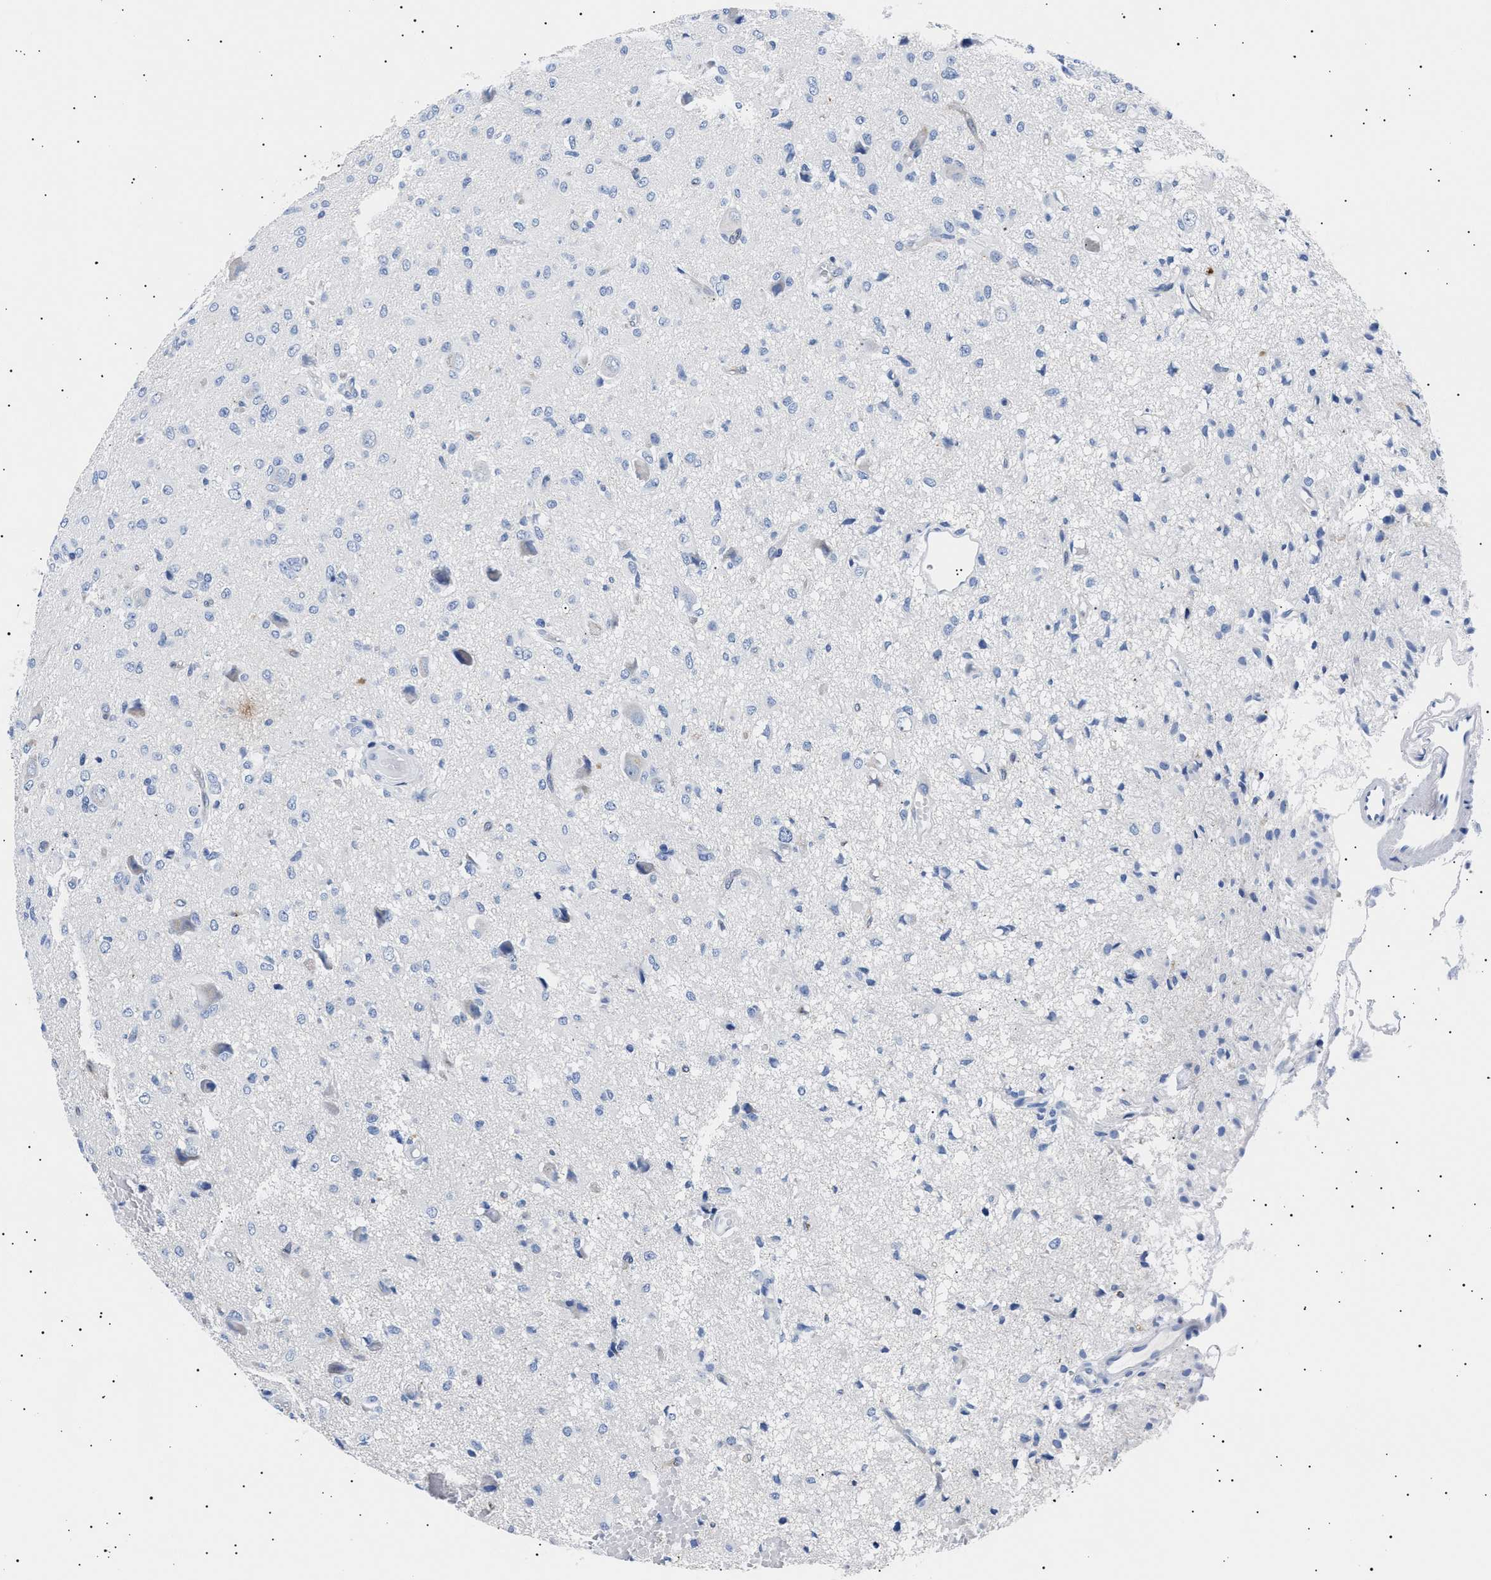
{"staining": {"intensity": "negative", "quantity": "none", "location": "none"}, "tissue": "glioma", "cell_type": "Tumor cells", "image_type": "cancer", "snomed": [{"axis": "morphology", "description": "Glioma, malignant, High grade"}, {"axis": "topography", "description": "Brain"}], "caption": "The photomicrograph exhibits no staining of tumor cells in glioma.", "gene": "HEMGN", "patient": {"sex": "female", "age": 59}}